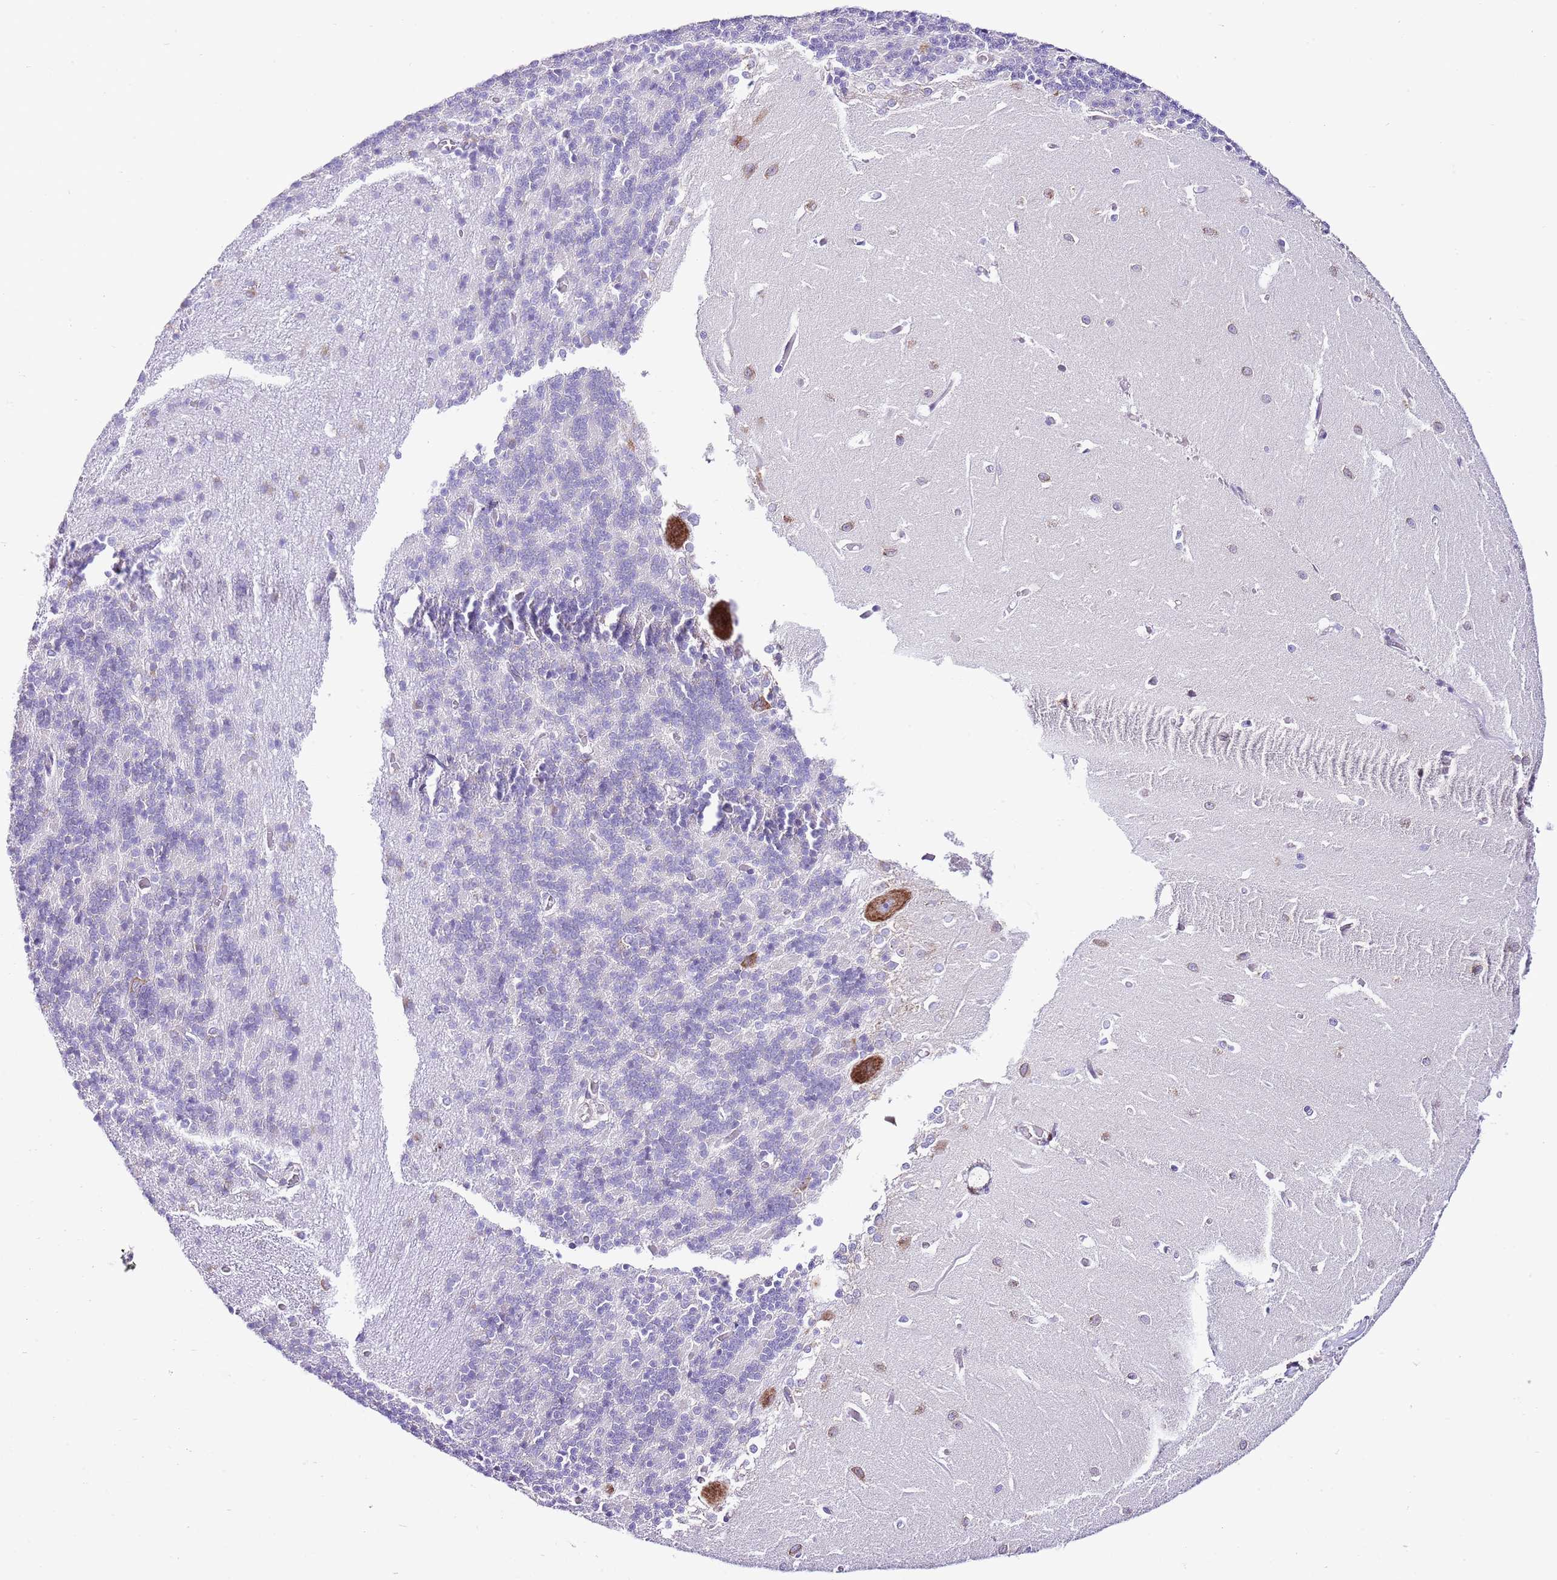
{"staining": {"intensity": "negative", "quantity": "none", "location": "none"}, "tissue": "cerebellum", "cell_type": "Cells in granular layer", "image_type": "normal", "snomed": [{"axis": "morphology", "description": "Normal tissue, NOS"}, {"axis": "topography", "description": "Cerebellum"}], "caption": "DAB (3,3'-diaminobenzidine) immunohistochemical staining of unremarkable cerebellum demonstrates no significant staining in cells in granular layer. Nuclei are stained in blue.", "gene": "RPS10", "patient": {"sex": "male", "age": 37}}